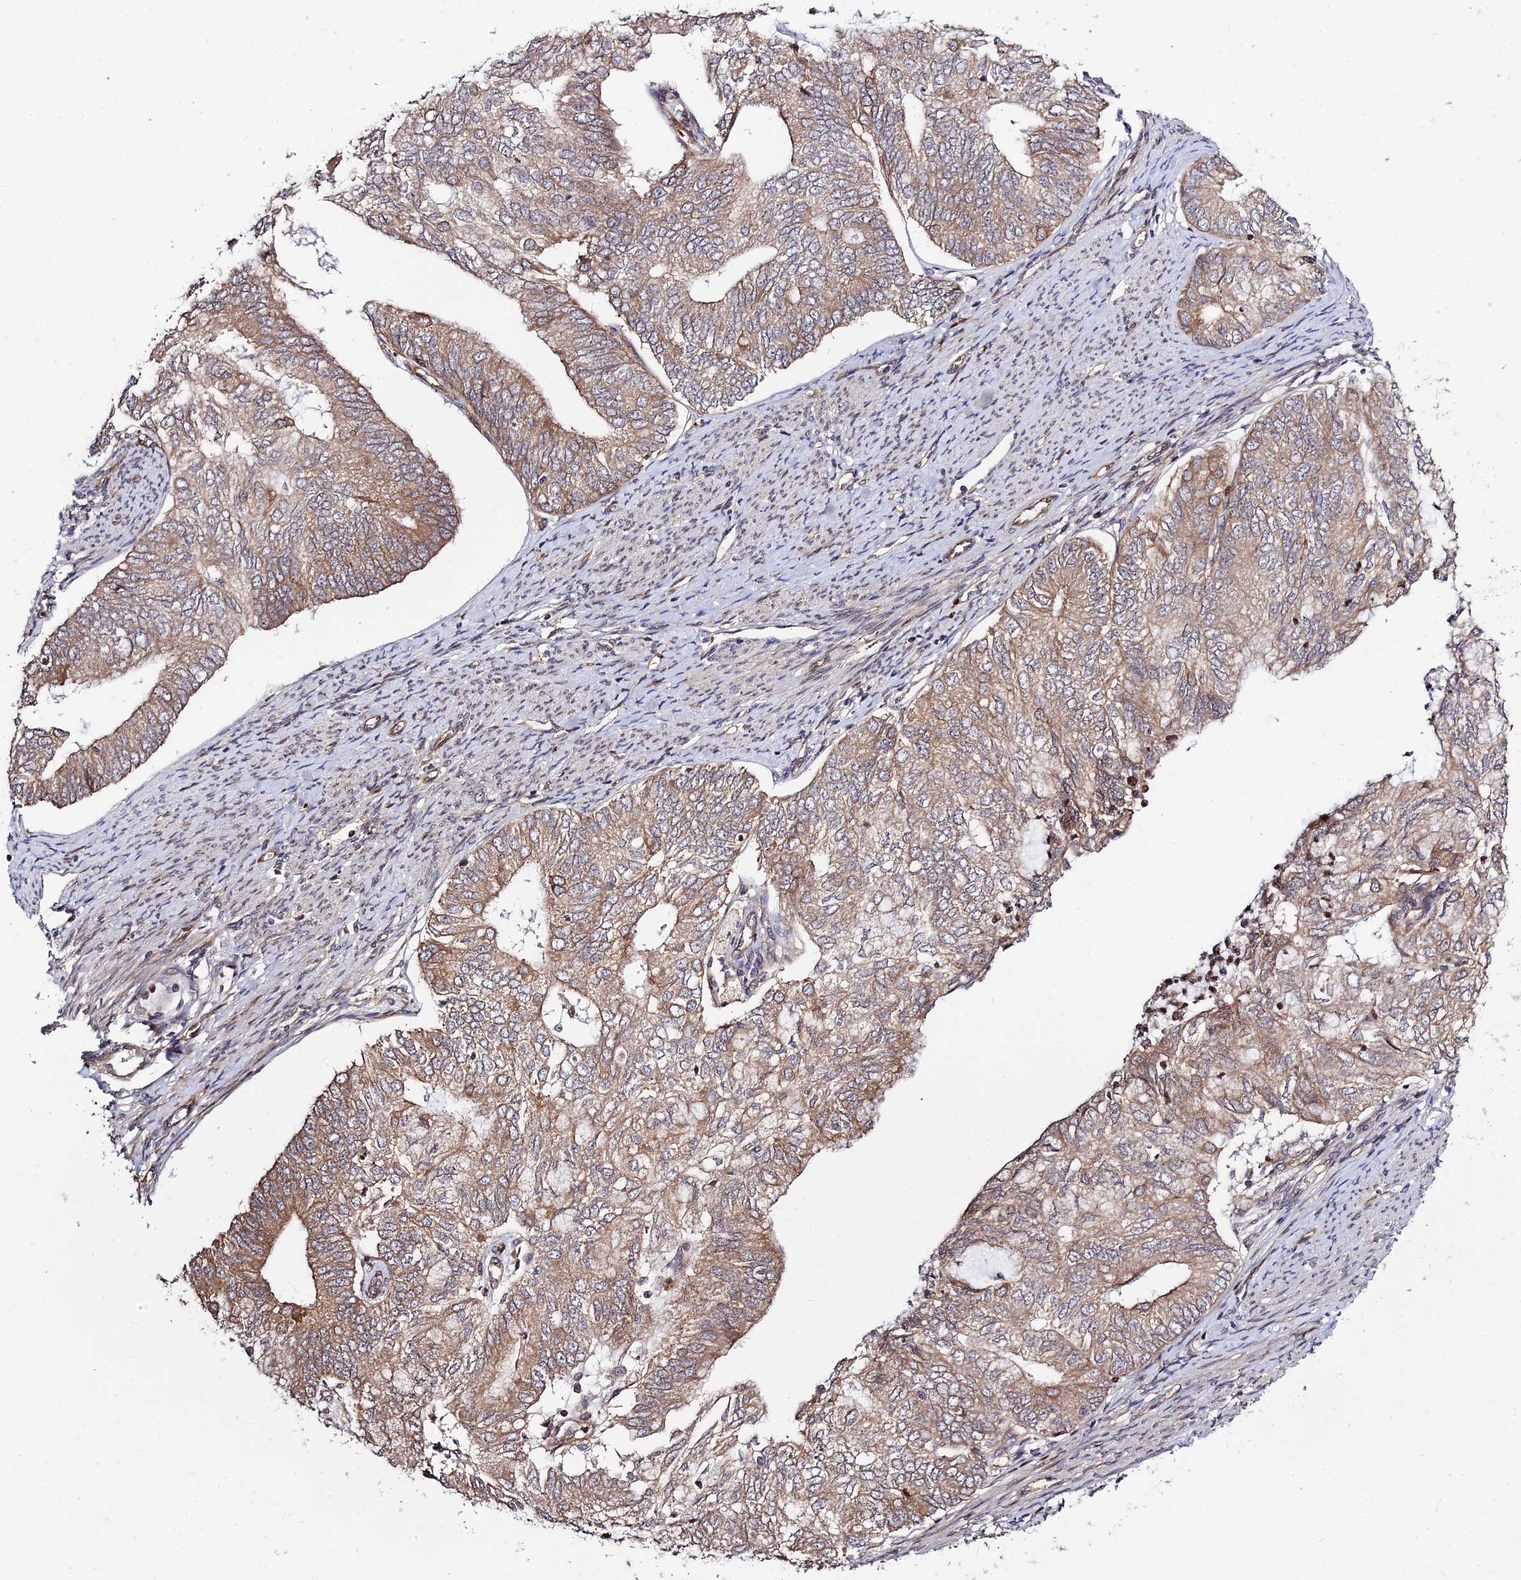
{"staining": {"intensity": "moderate", "quantity": ">75%", "location": "cytoplasmic/membranous"}, "tissue": "endometrial cancer", "cell_type": "Tumor cells", "image_type": "cancer", "snomed": [{"axis": "morphology", "description": "Adenocarcinoma, NOS"}, {"axis": "topography", "description": "Endometrium"}], "caption": "Immunohistochemical staining of human endometrial cancer (adenocarcinoma) demonstrates medium levels of moderate cytoplasmic/membranous expression in approximately >75% of tumor cells.", "gene": "SMG6", "patient": {"sex": "female", "age": 68}}